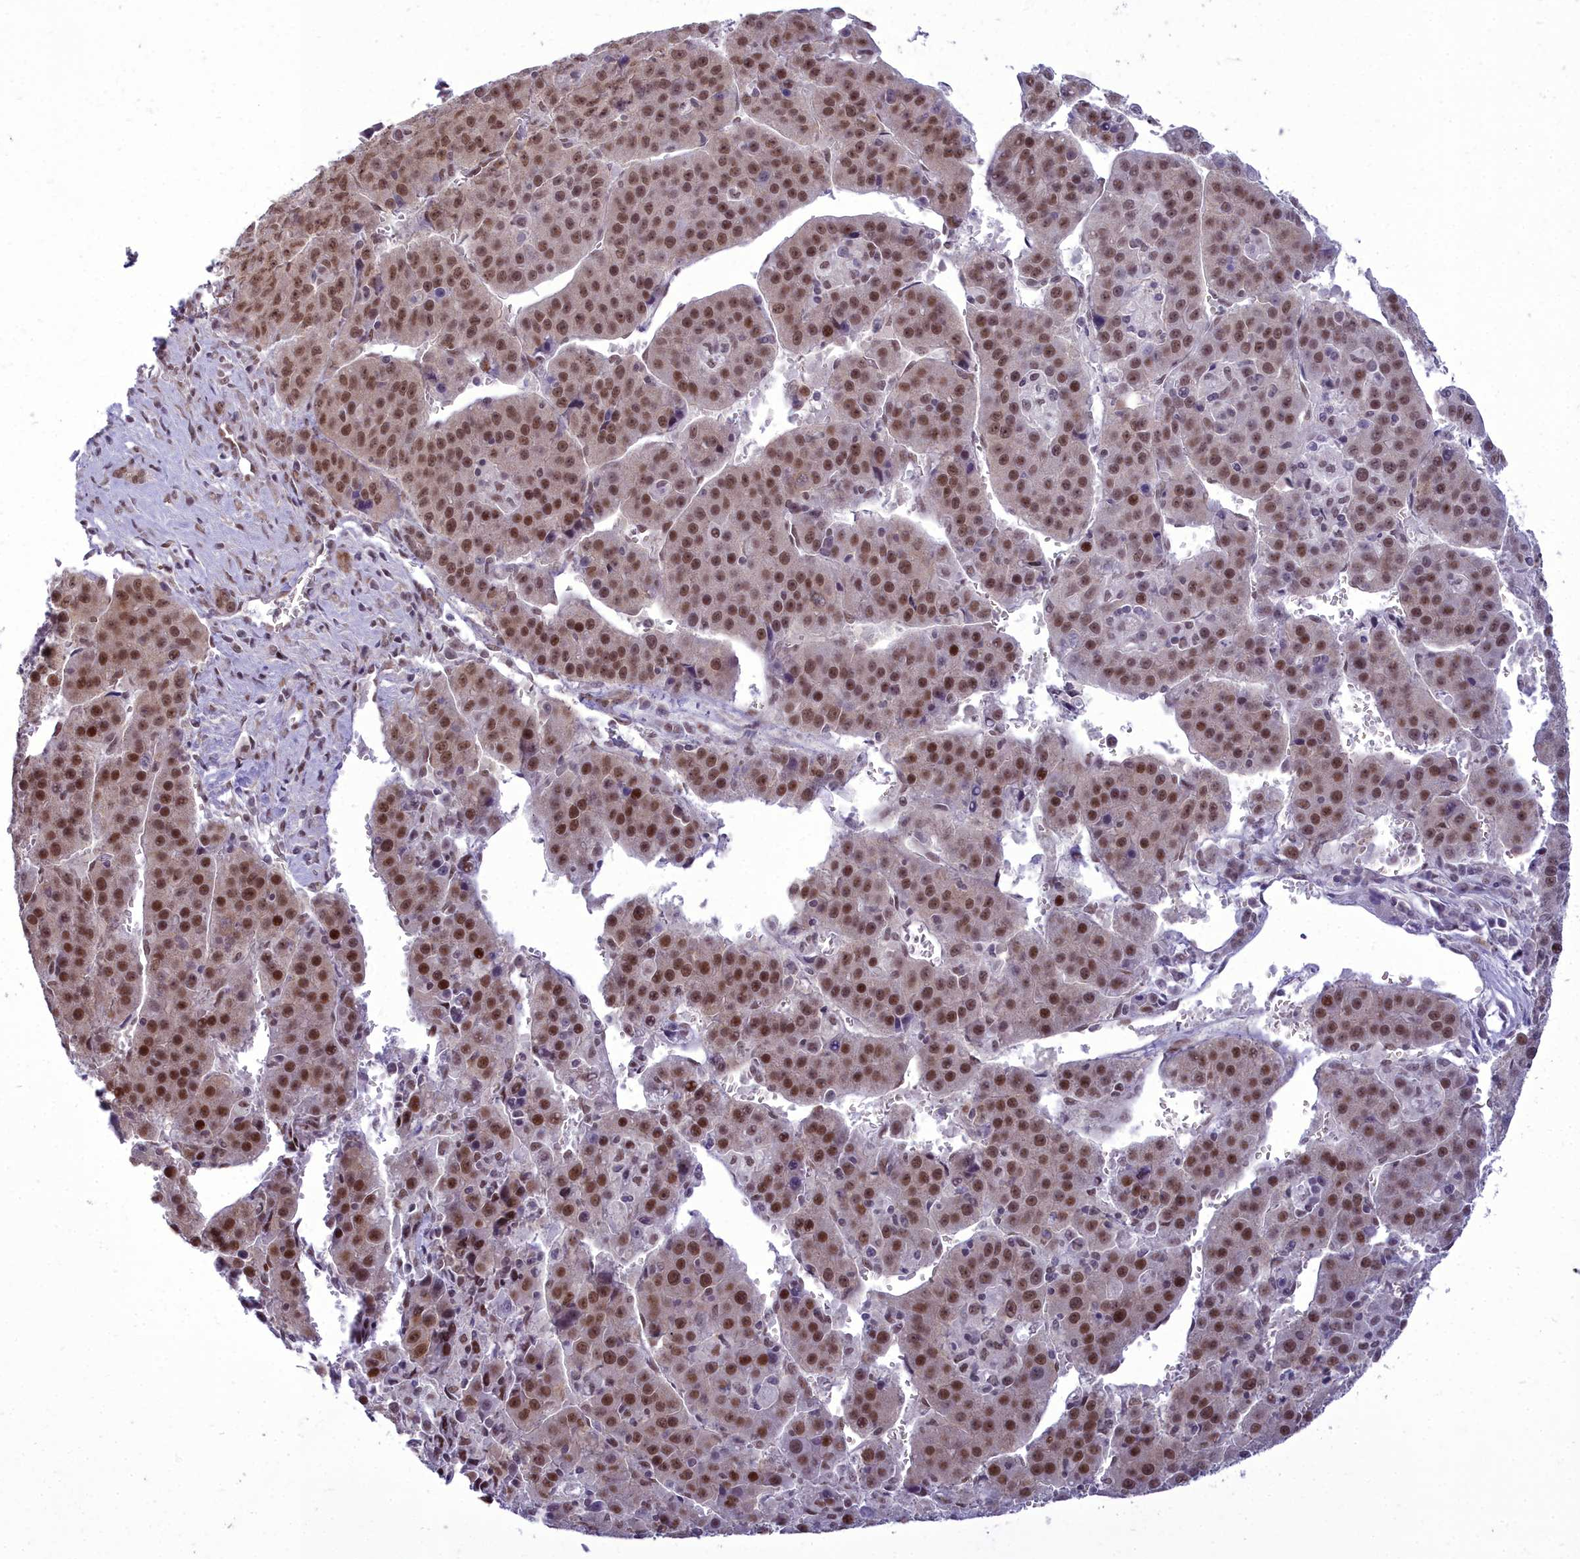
{"staining": {"intensity": "strong", "quantity": ">75%", "location": "nuclear"}, "tissue": "liver cancer", "cell_type": "Tumor cells", "image_type": "cancer", "snomed": [{"axis": "morphology", "description": "Carcinoma, Hepatocellular, NOS"}, {"axis": "topography", "description": "Liver"}], "caption": "Liver cancer was stained to show a protein in brown. There is high levels of strong nuclear staining in approximately >75% of tumor cells.", "gene": "CEACAM19", "patient": {"sex": "female", "age": 53}}